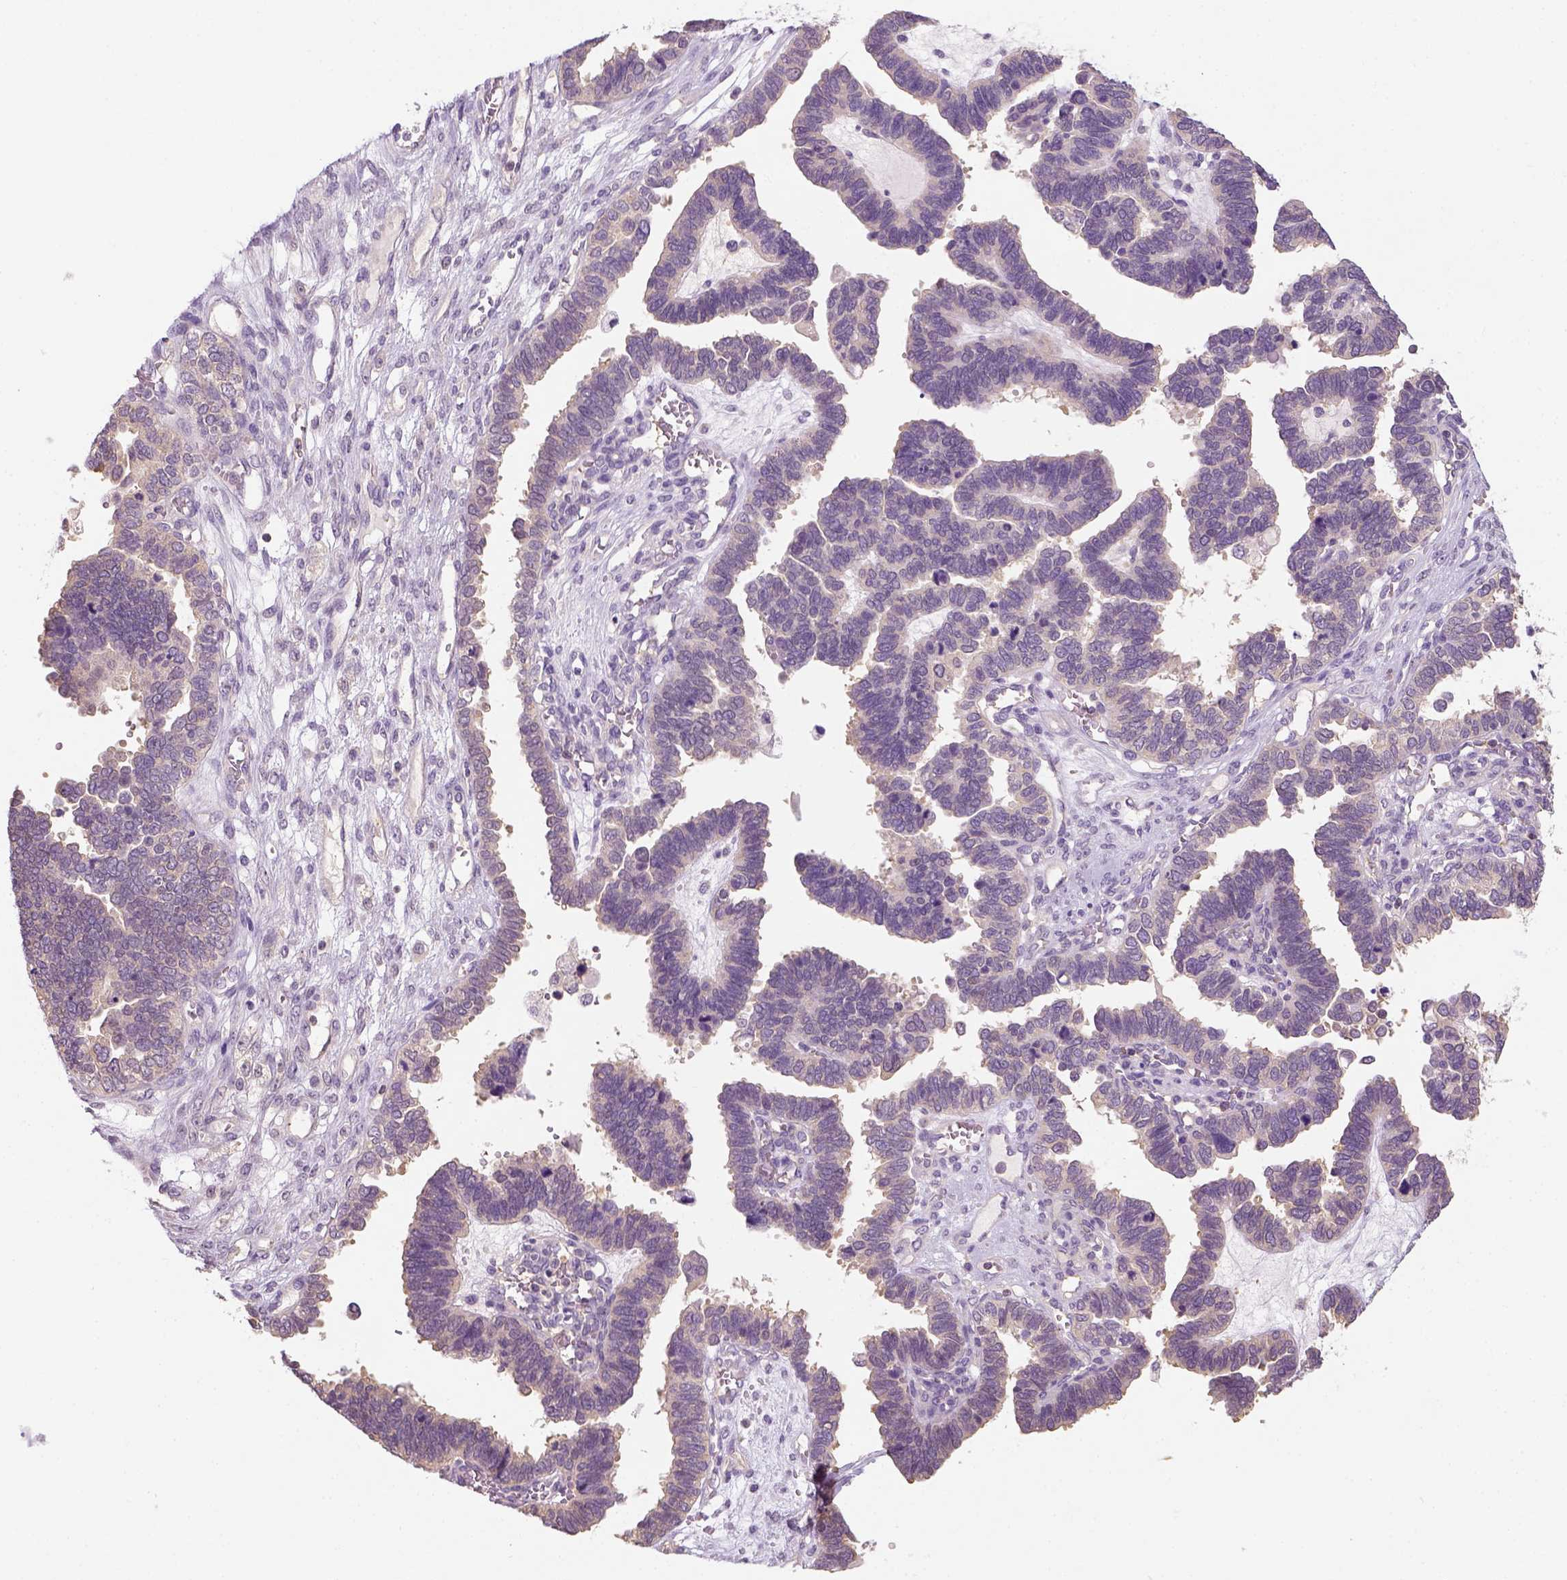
{"staining": {"intensity": "negative", "quantity": "none", "location": "none"}, "tissue": "ovarian cancer", "cell_type": "Tumor cells", "image_type": "cancer", "snomed": [{"axis": "morphology", "description": "Cystadenocarcinoma, serous, NOS"}, {"axis": "topography", "description": "Ovary"}], "caption": "Immunohistochemistry image of serous cystadenocarcinoma (ovarian) stained for a protein (brown), which reveals no staining in tumor cells.", "gene": "EPHB1", "patient": {"sex": "female", "age": 51}}